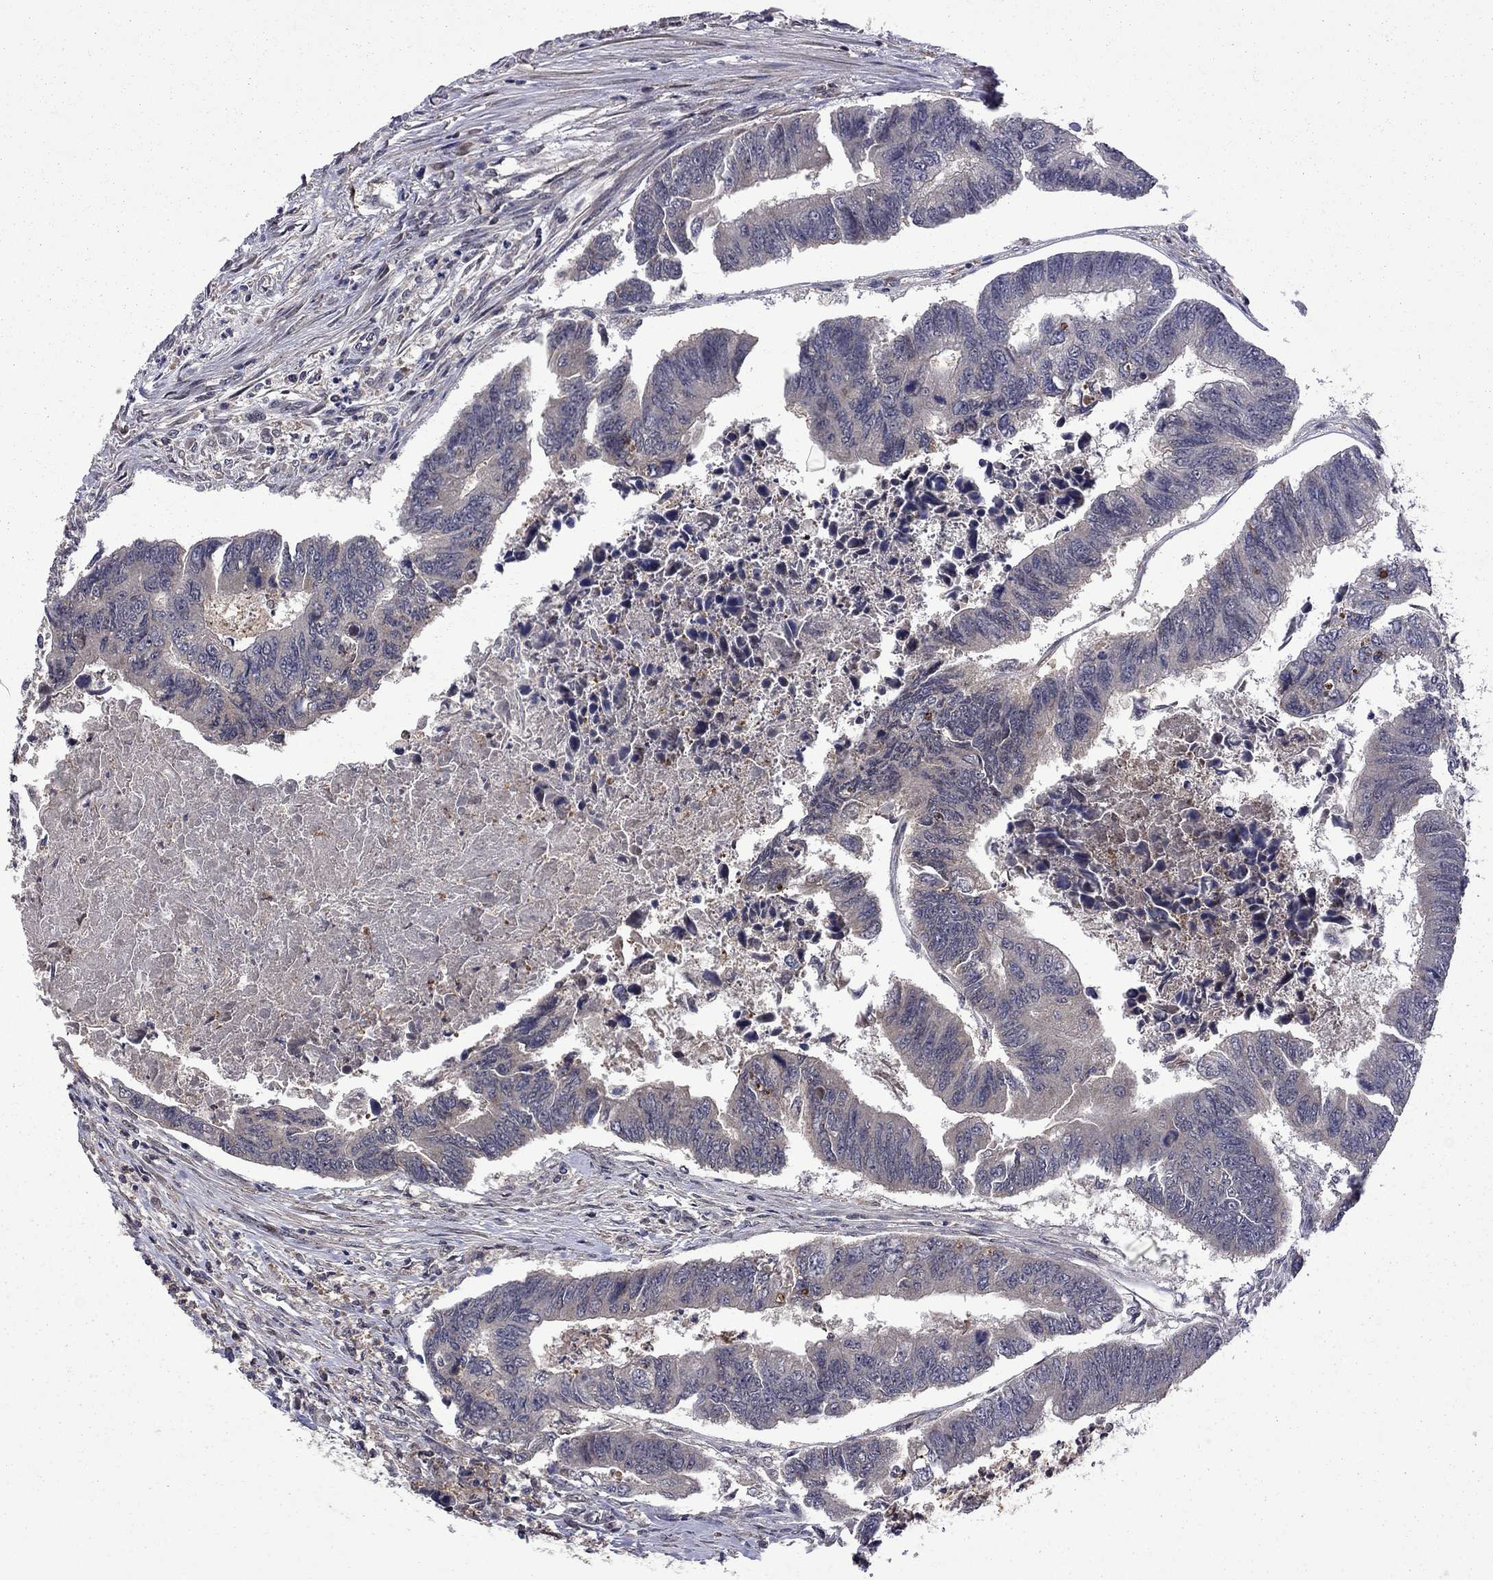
{"staining": {"intensity": "negative", "quantity": "none", "location": "none"}, "tissue": "colorectal cancer", "cell_type": "Tumor cells", "image_type": "cancer", "snomed": [{"axis": "morphology", "description": "Adenocarcinoma, NOS"}, {"axis": "topography", "description": "Colon"}], "caption": "Colorectal adenocarcinoma stained for a protein using immunohistochemistry (IHC) demonstrates no staining tumor cells.", "gene": "IPP", "patient": {"sex": "female", "age": 65}}